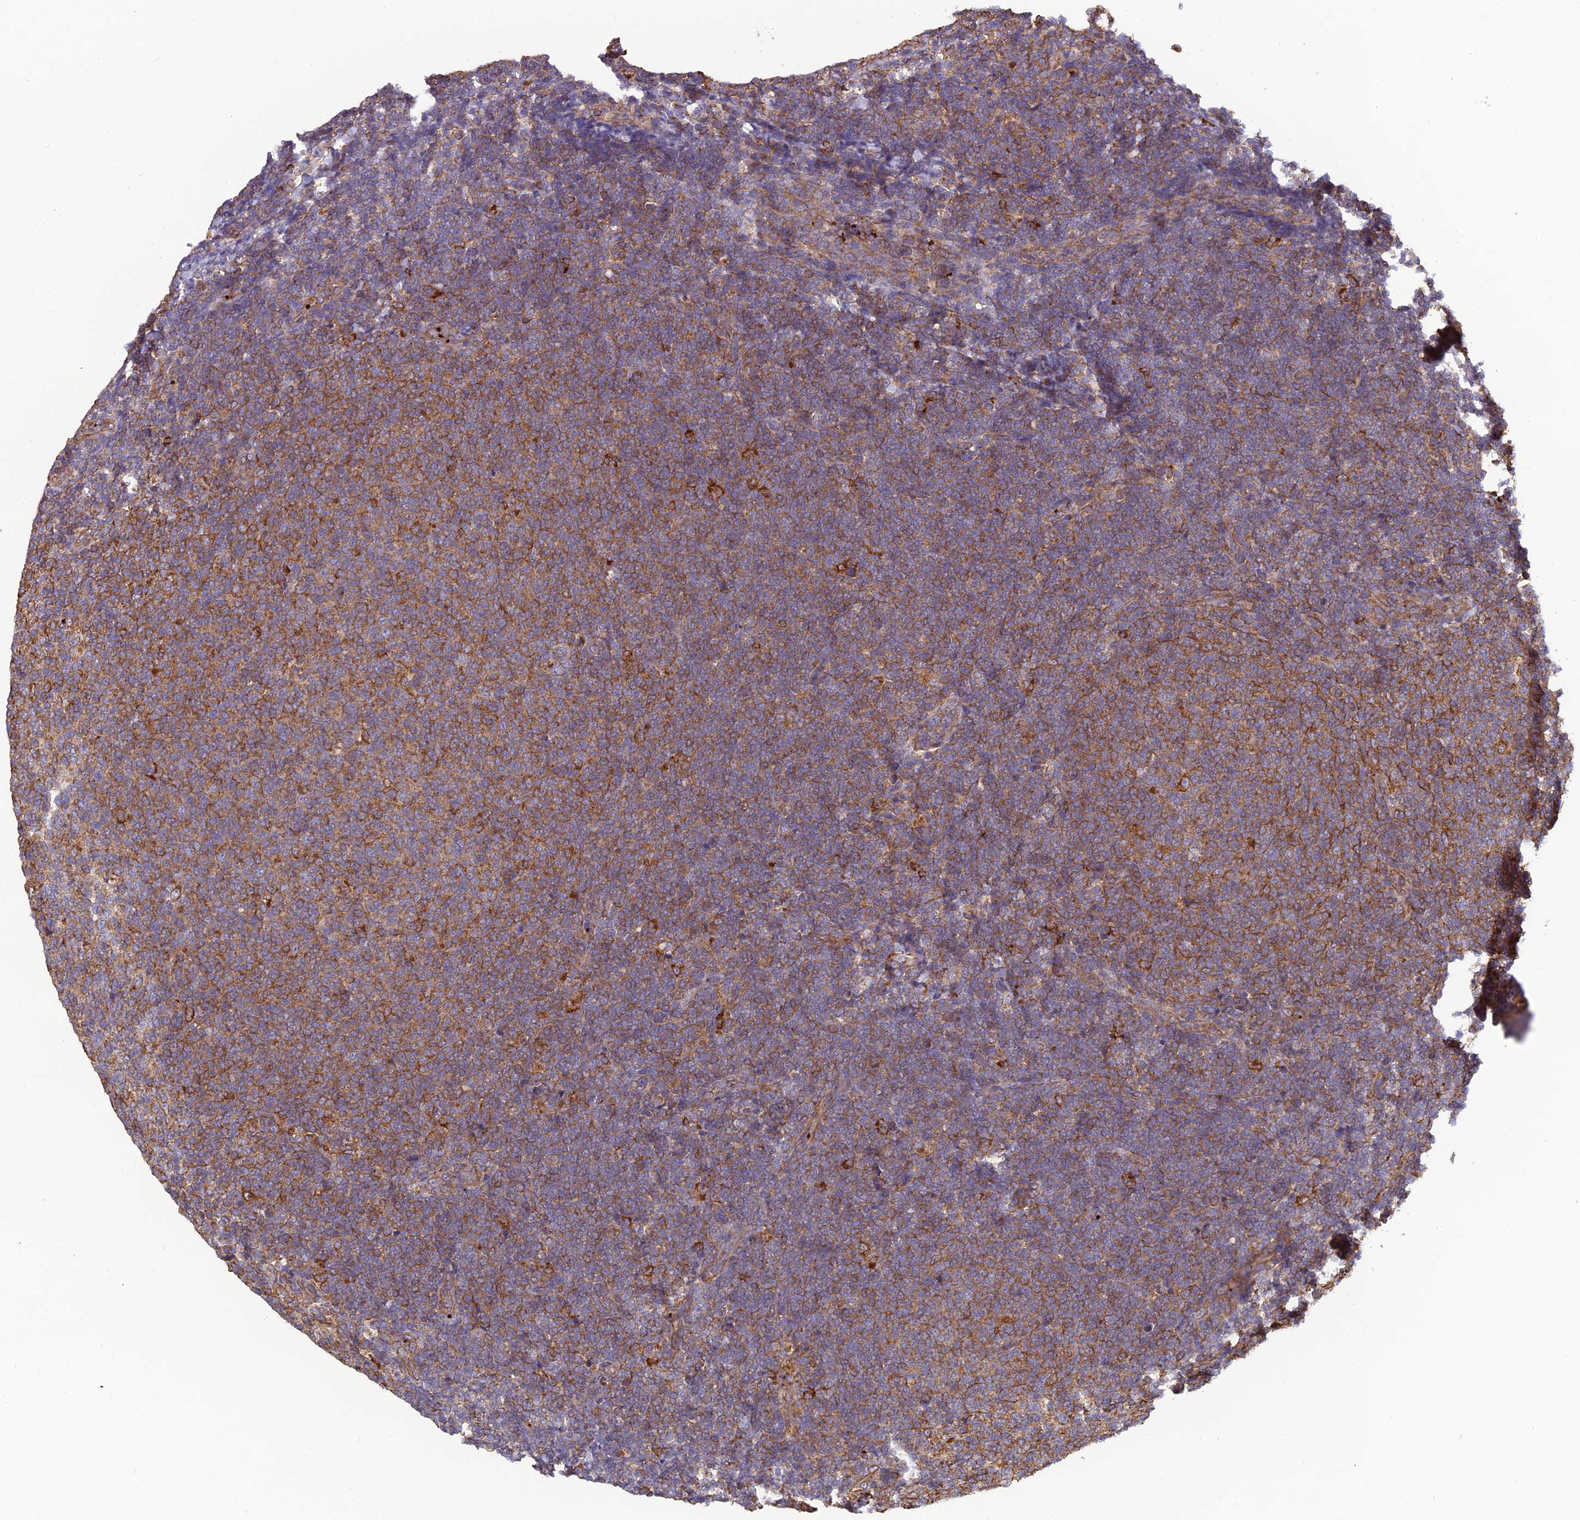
{"staining": {"intensity": "moderate", "quantity": "25%-75%", "location": "cytoplasmic/membranous"}, "tissue": "lymphoma", "cell_type": "Tumor cells", "image_type": "cancer", "snomed": [{"axis": "morphology", "description": "Malignant lymphoma, non-Hodgkin's type, Low grade"}, {"axis": "topography", "description": "Lymph node"}], "caption": "IHC image of neoplastic tissue: human low-grade malignant lymphoma, non-Hodgkin's type stained using immunohistochemistry (IHC) displays medium levels of moderate protein expression localized specifically in the cytoplasmic/membranous of tumor cells, appearing as a cytoplasmic/membranous brown color.", "gene": "PSMD11", "patient": {"sex": "male", "age": 66}}